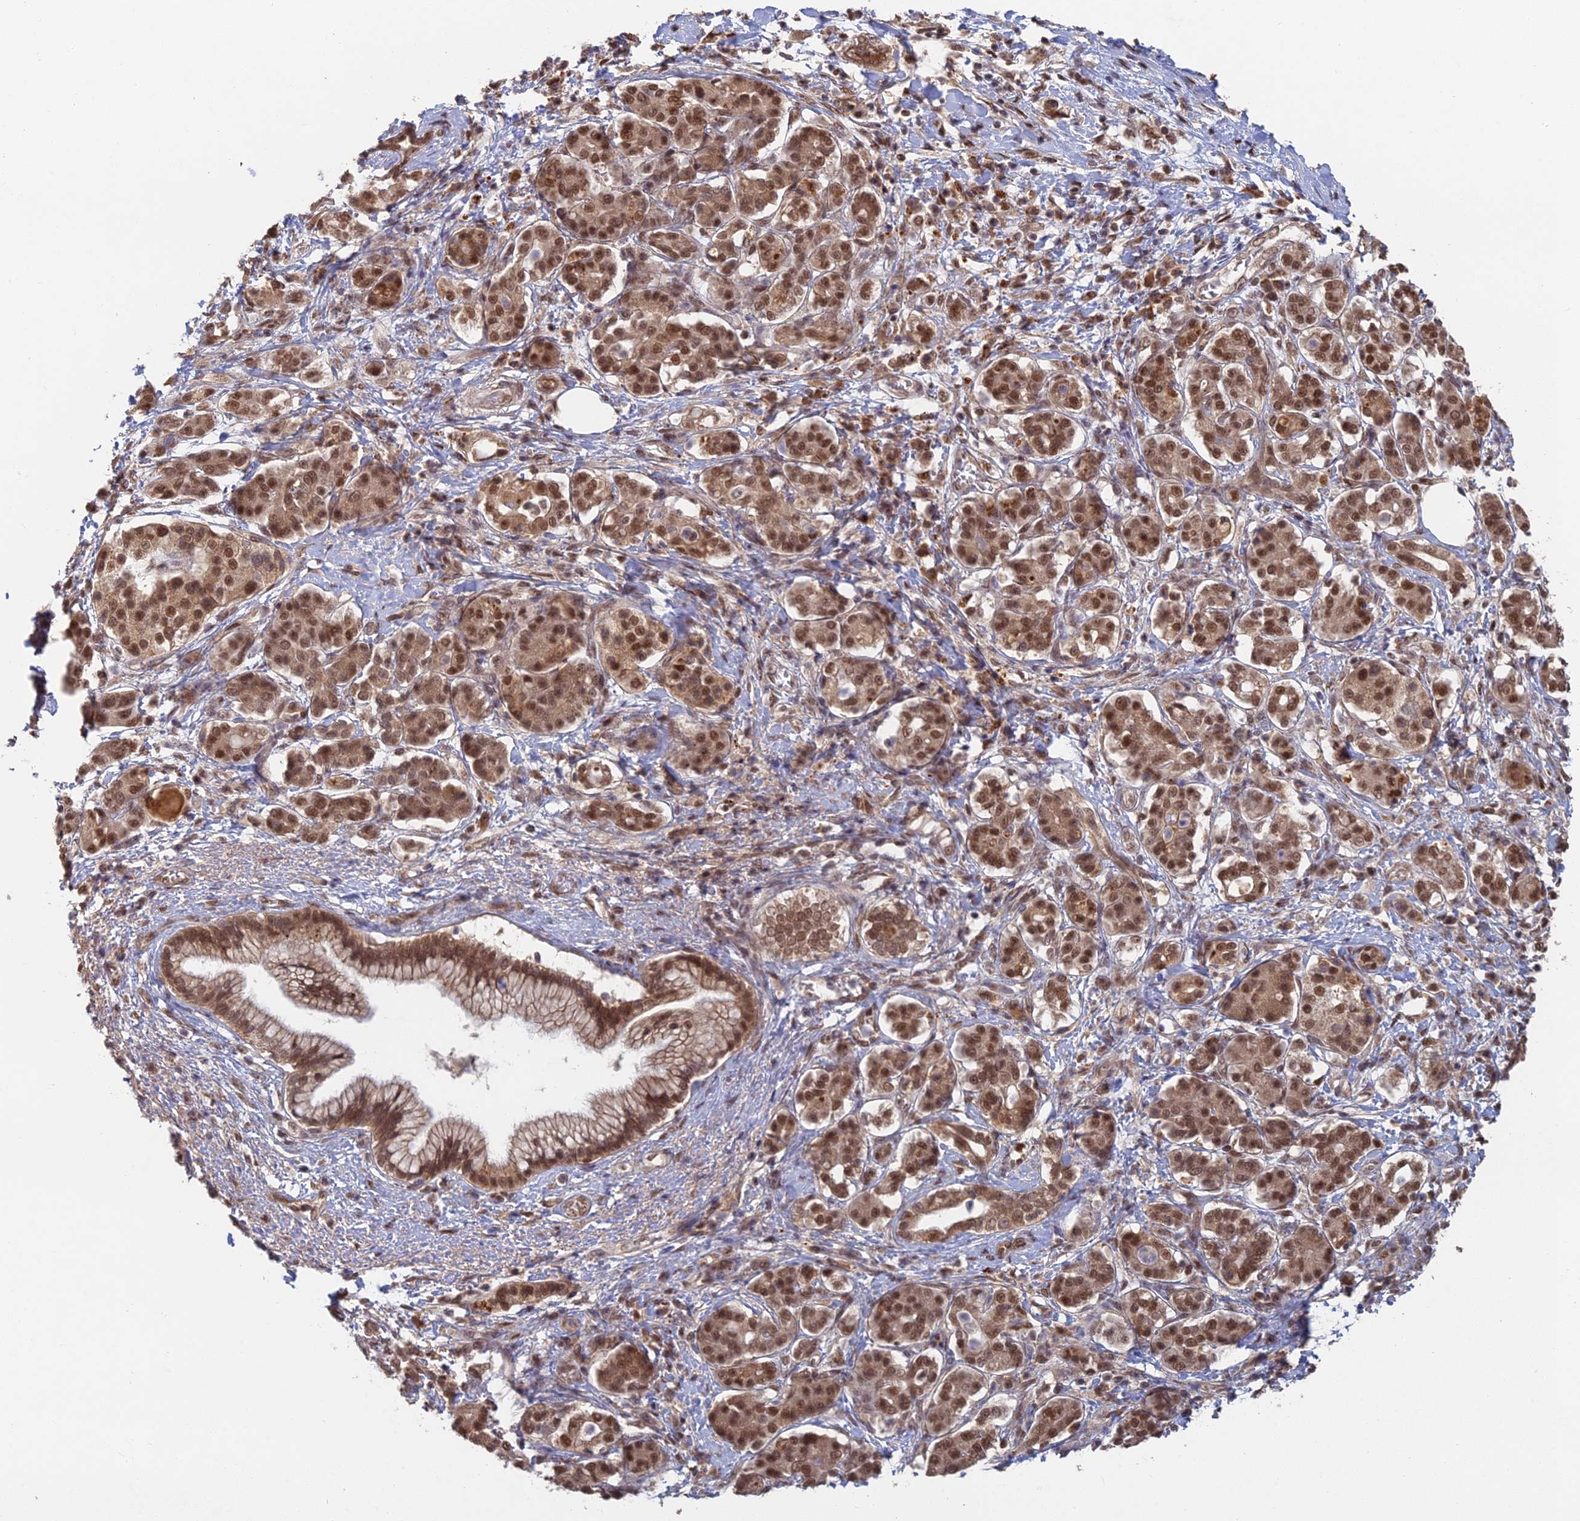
{"staining": {"intensity": "moderate", "quantity": ">75%", "location": "nuclear"}, "tissue": "pancreatic cancer", "cell_type": "Tumor cells", "image_type": "cancer", "snomed": [{"axis": "morphology", "description": "Adenocarcinoma, NOS"}, {"axis": "topography", "description": "Pancreas"}], "caption": "A histopathology image showing moderate nuclear positivity in approximately >75% of tumor cells in pancreatic adenocarcinoma, as visualized by brown immunohistochemical staining.", "gene": "RANBP3", "patient": {"sex": "female", "age": 73}}